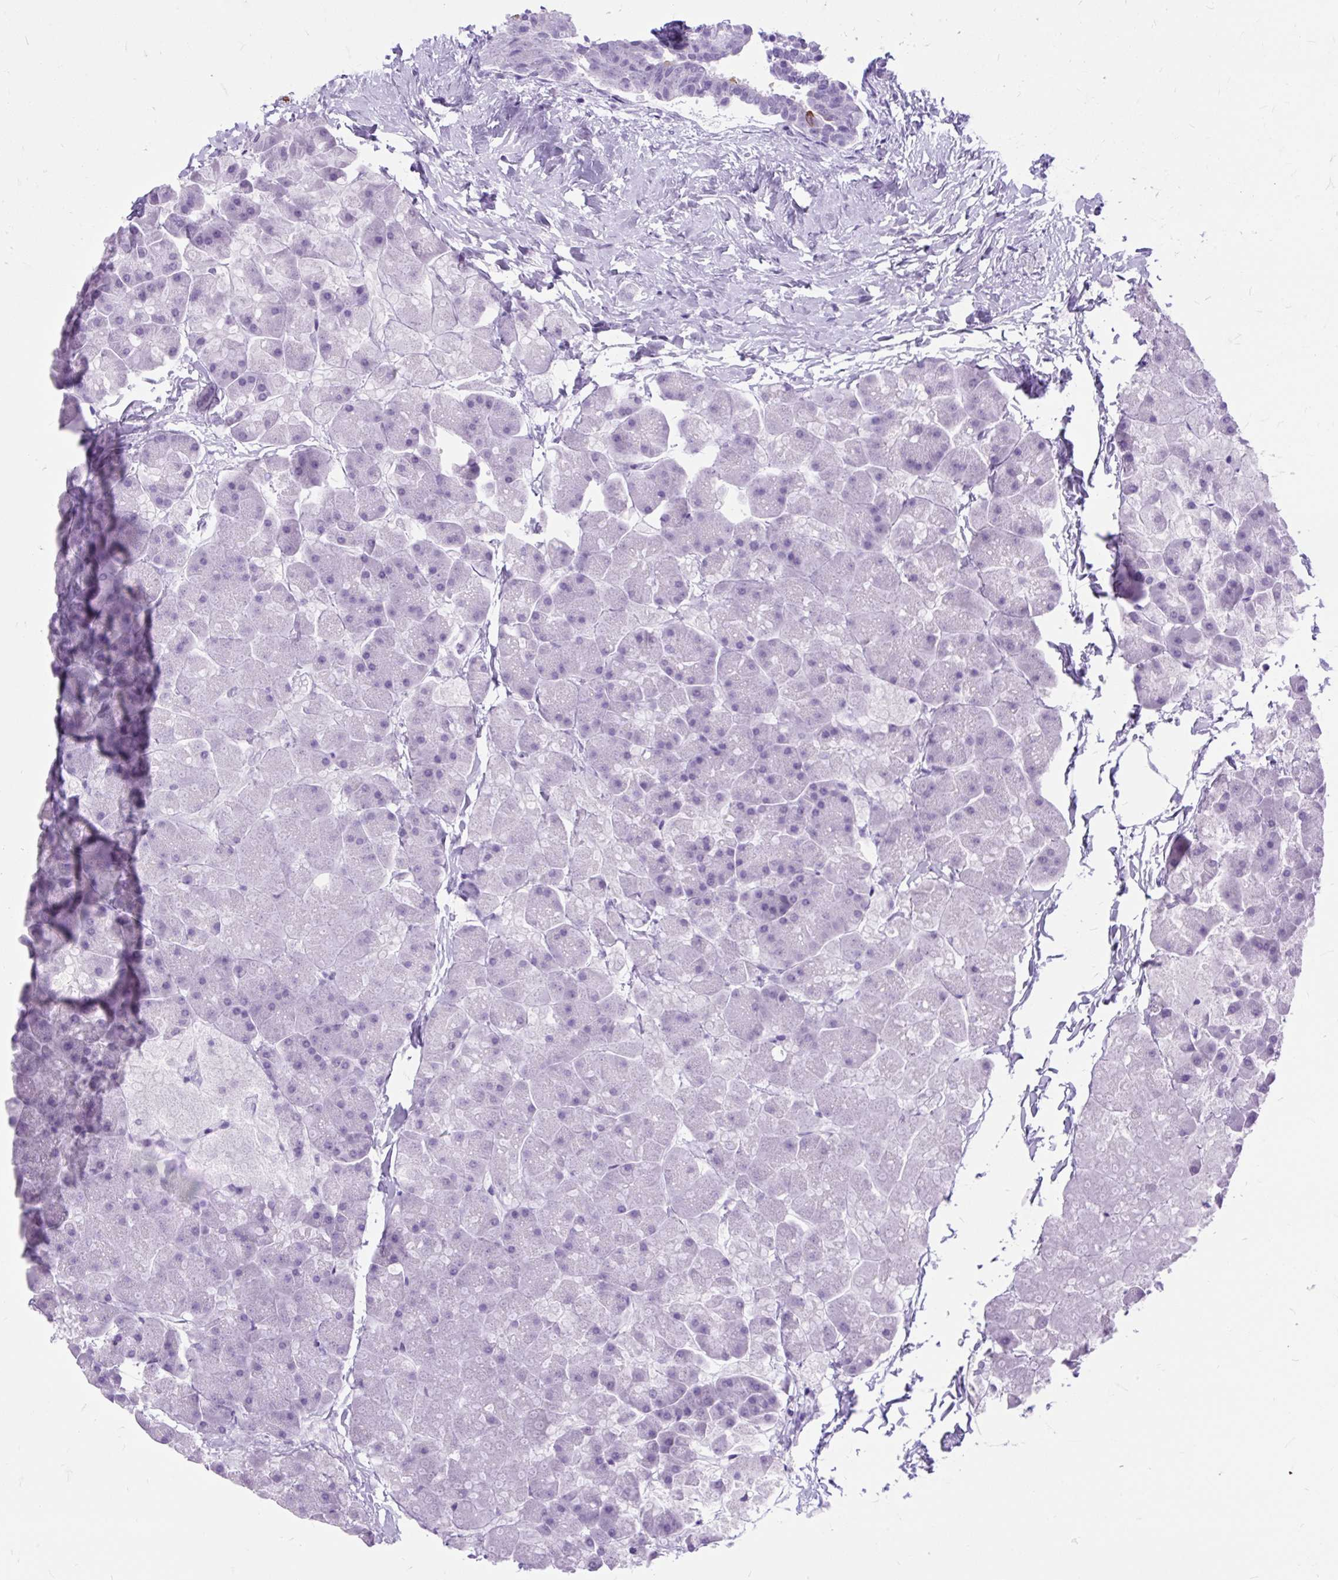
{"staining": {"intensity": "negative", "quantity": "none", "location": "none"}, "tissue": "pancreas", "cell_type": "Exocrine glandular cells", "image_type": "normal", "snomed": [{"axis": "morphology", "description": "Normal tissue, NOS"}, {"axis": "topography", "description": "Pancreas"}], "caption": "DAB (3,3'-diaminobenzidine) immunohistochemical staining of normal pancreas shows no significant staining in exocrine glandular cells. (Brightfield microscopy of DAB (3,3'-diaminobenzidine) immunohistochemistry at high magnification).", "gene": "SCGB1A1", "patient": {"sex": "male", "age": 35}}